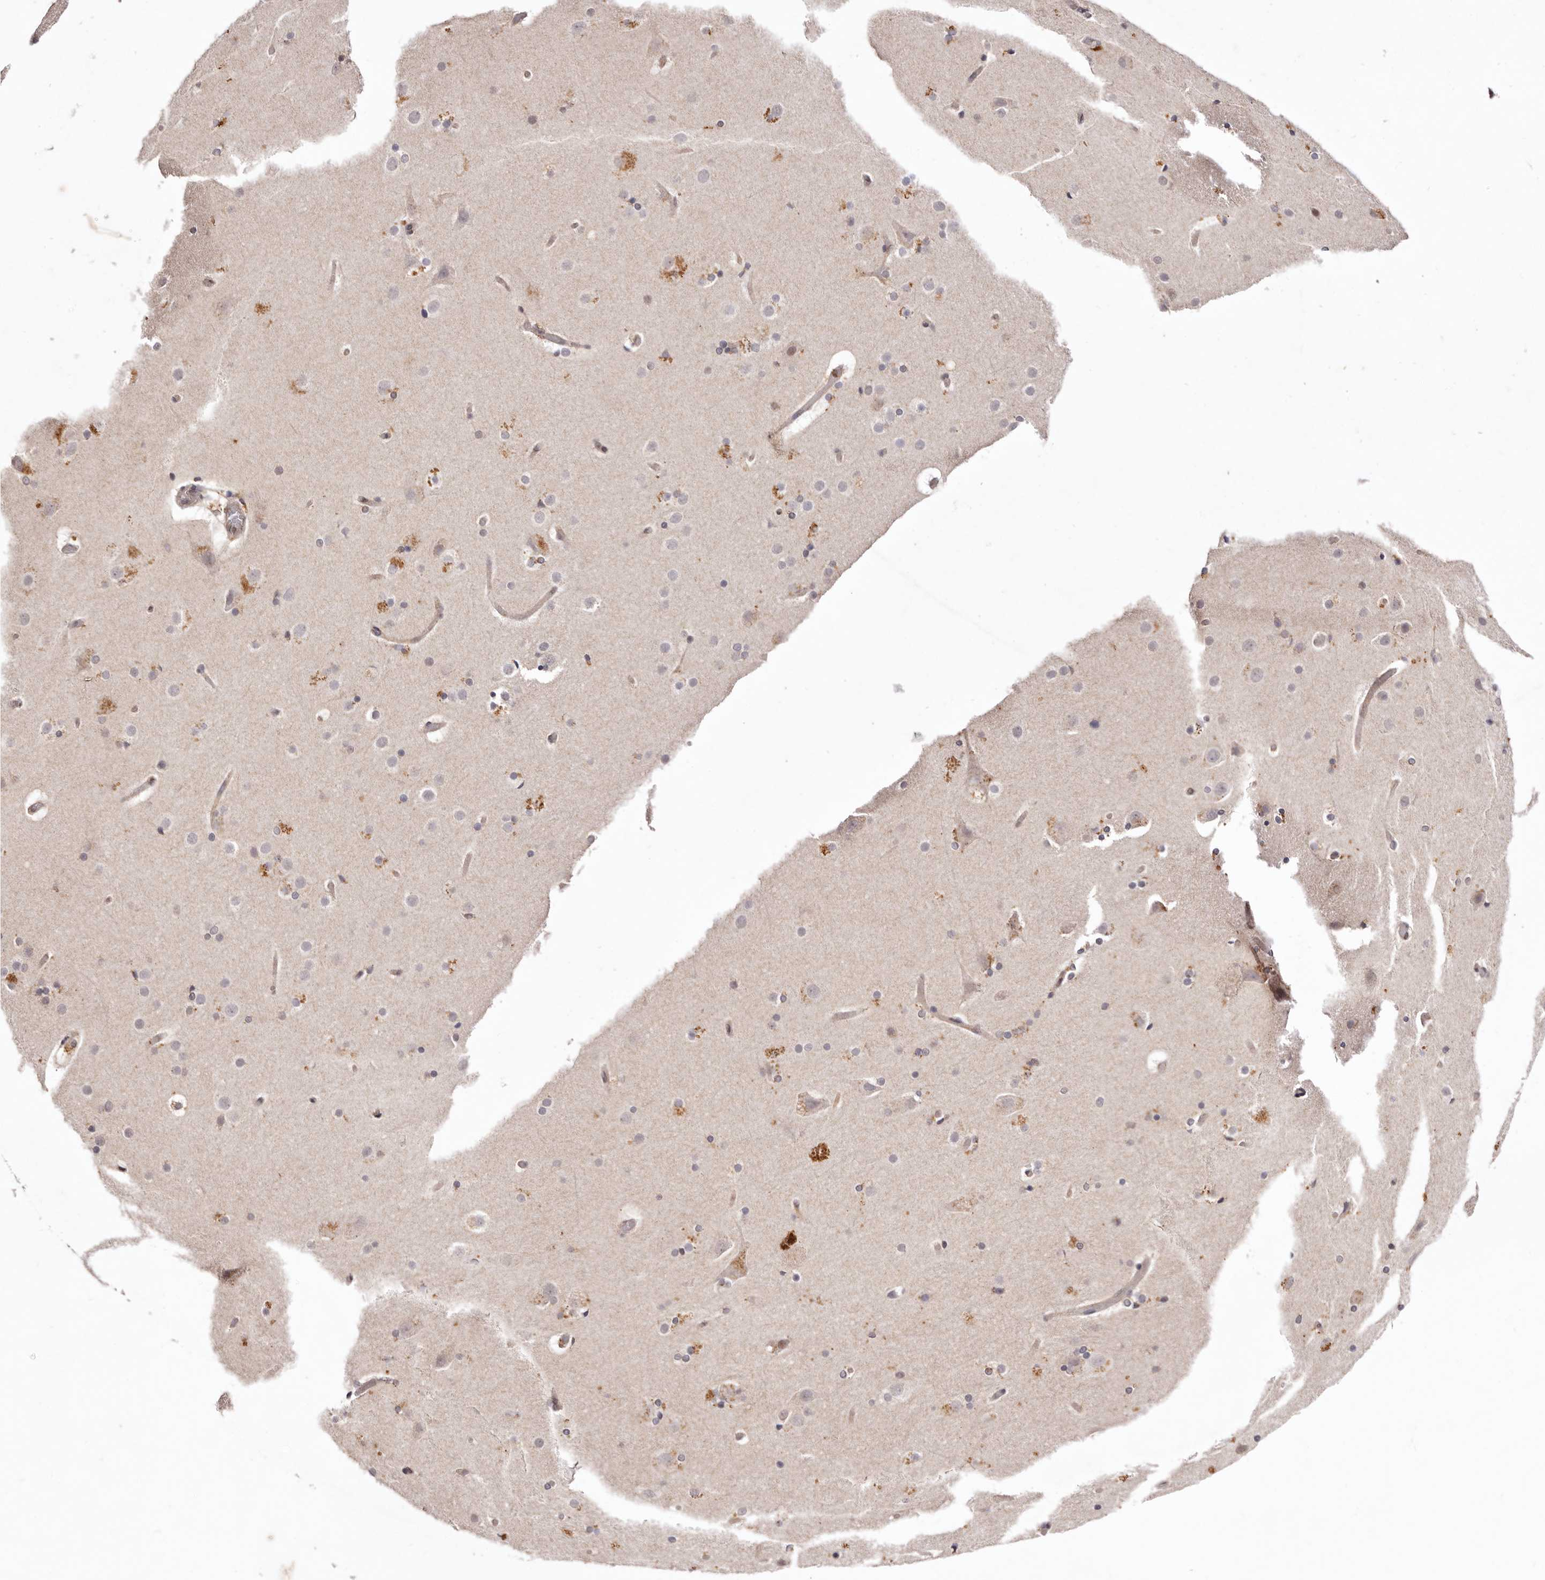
{"staining": {"intensity": "weak", "quantity": "25%-75%", "location": "cytoplasmic/membranous"}, "tissue": "cerebral cortex", "cell_type": "Endothelial cells", "image_type": "normal", "snomed": [{"axis": "morphology", "description": "Normal tissue, NOS"}, {"axis": "topography", "description": "Cerebral cortex"}], "caption": "The photomicrograph exhibits a brown stain indicating the presence of a protein in the cytoplasmic/membranous of endothelial cells in cerebral cortex. (Stains: DAB (3,3'-diaminobenzidine) in brown, nuclei in blue, Microscopy: brightfield microscopy at high magnification).", "gene": "NOTCH1", "patient": {"sex": "male", "age": 57}}